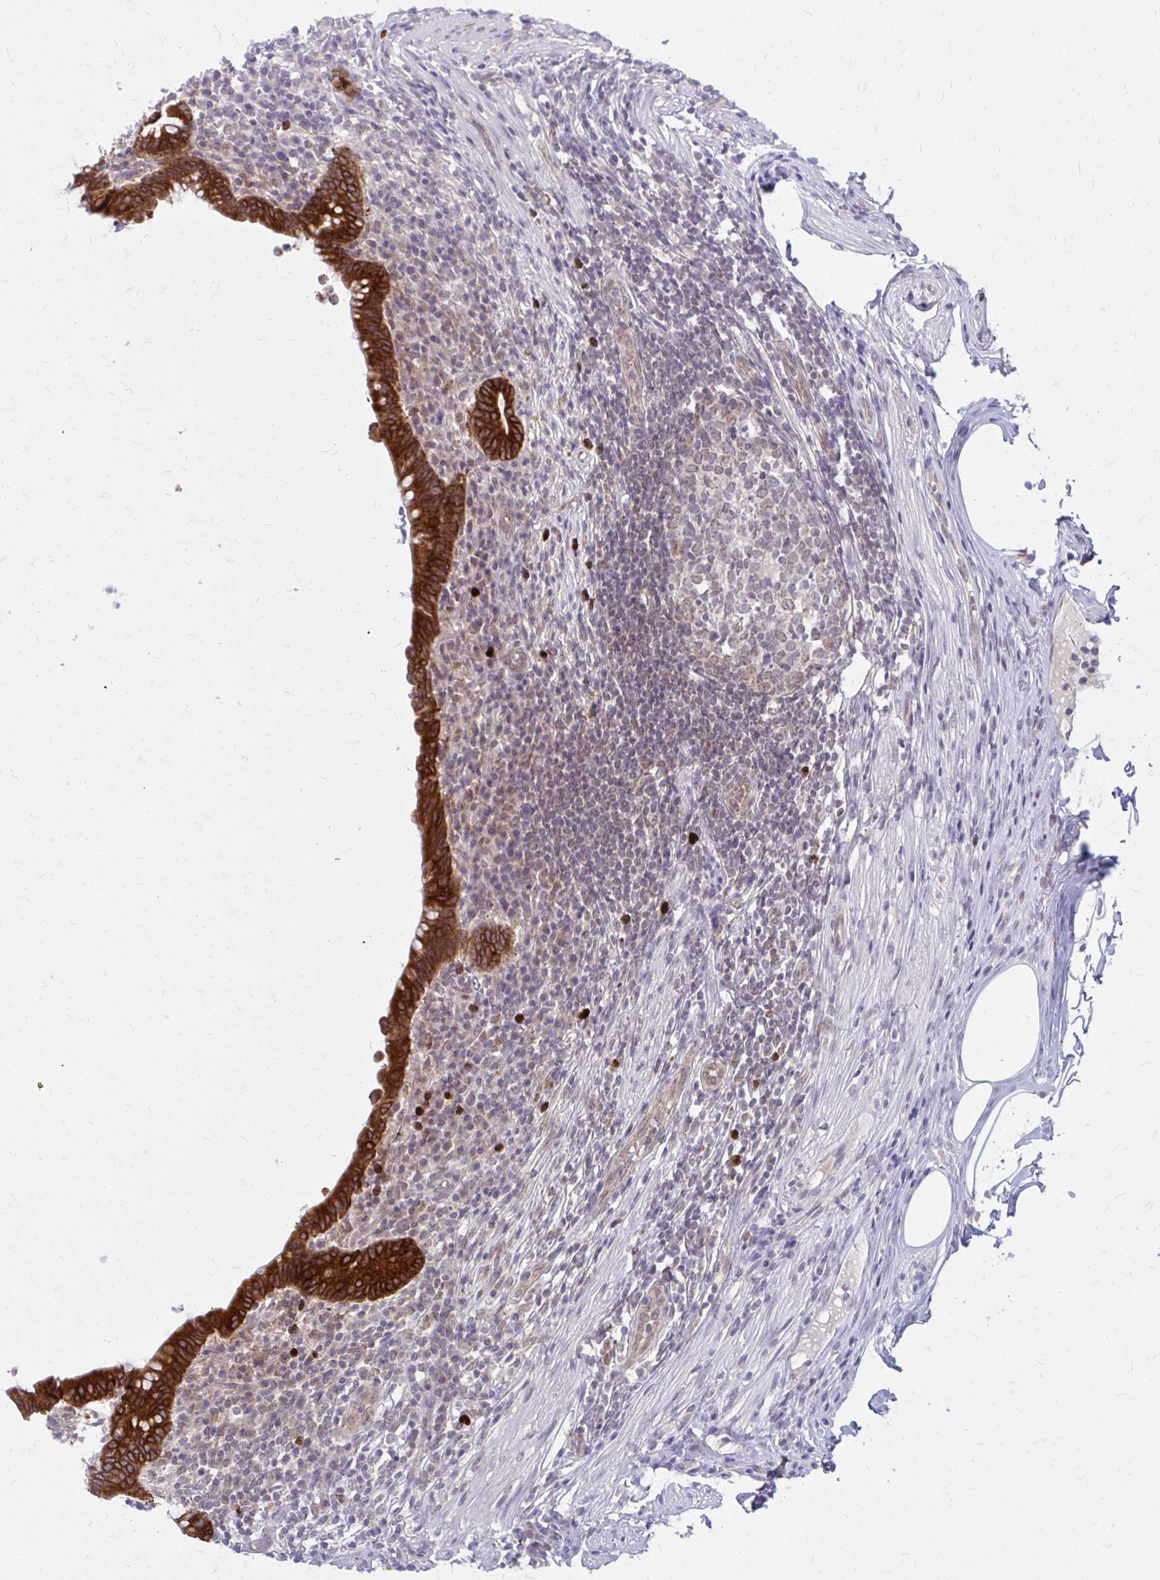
{"staining": {"intensity": "strong", "quantity": ">75%", "location": "cytoplasmic/membranous"}, "tissue": "appendix", "cell_type": "Glandular cells", "image_type": "normal", "snomed": [{"axis": "morphology", "description": "Normal tissue, NOS"}, {"axis": "topography", "description": "Appendix"}], "caption": "Appendix stained for a protein (brown) shows strong cytoplasmic/membranous positive staining in about >75% of glandular cells.", "gene": "ACSL5", "patient": {"sex": "female", "age": 56}}